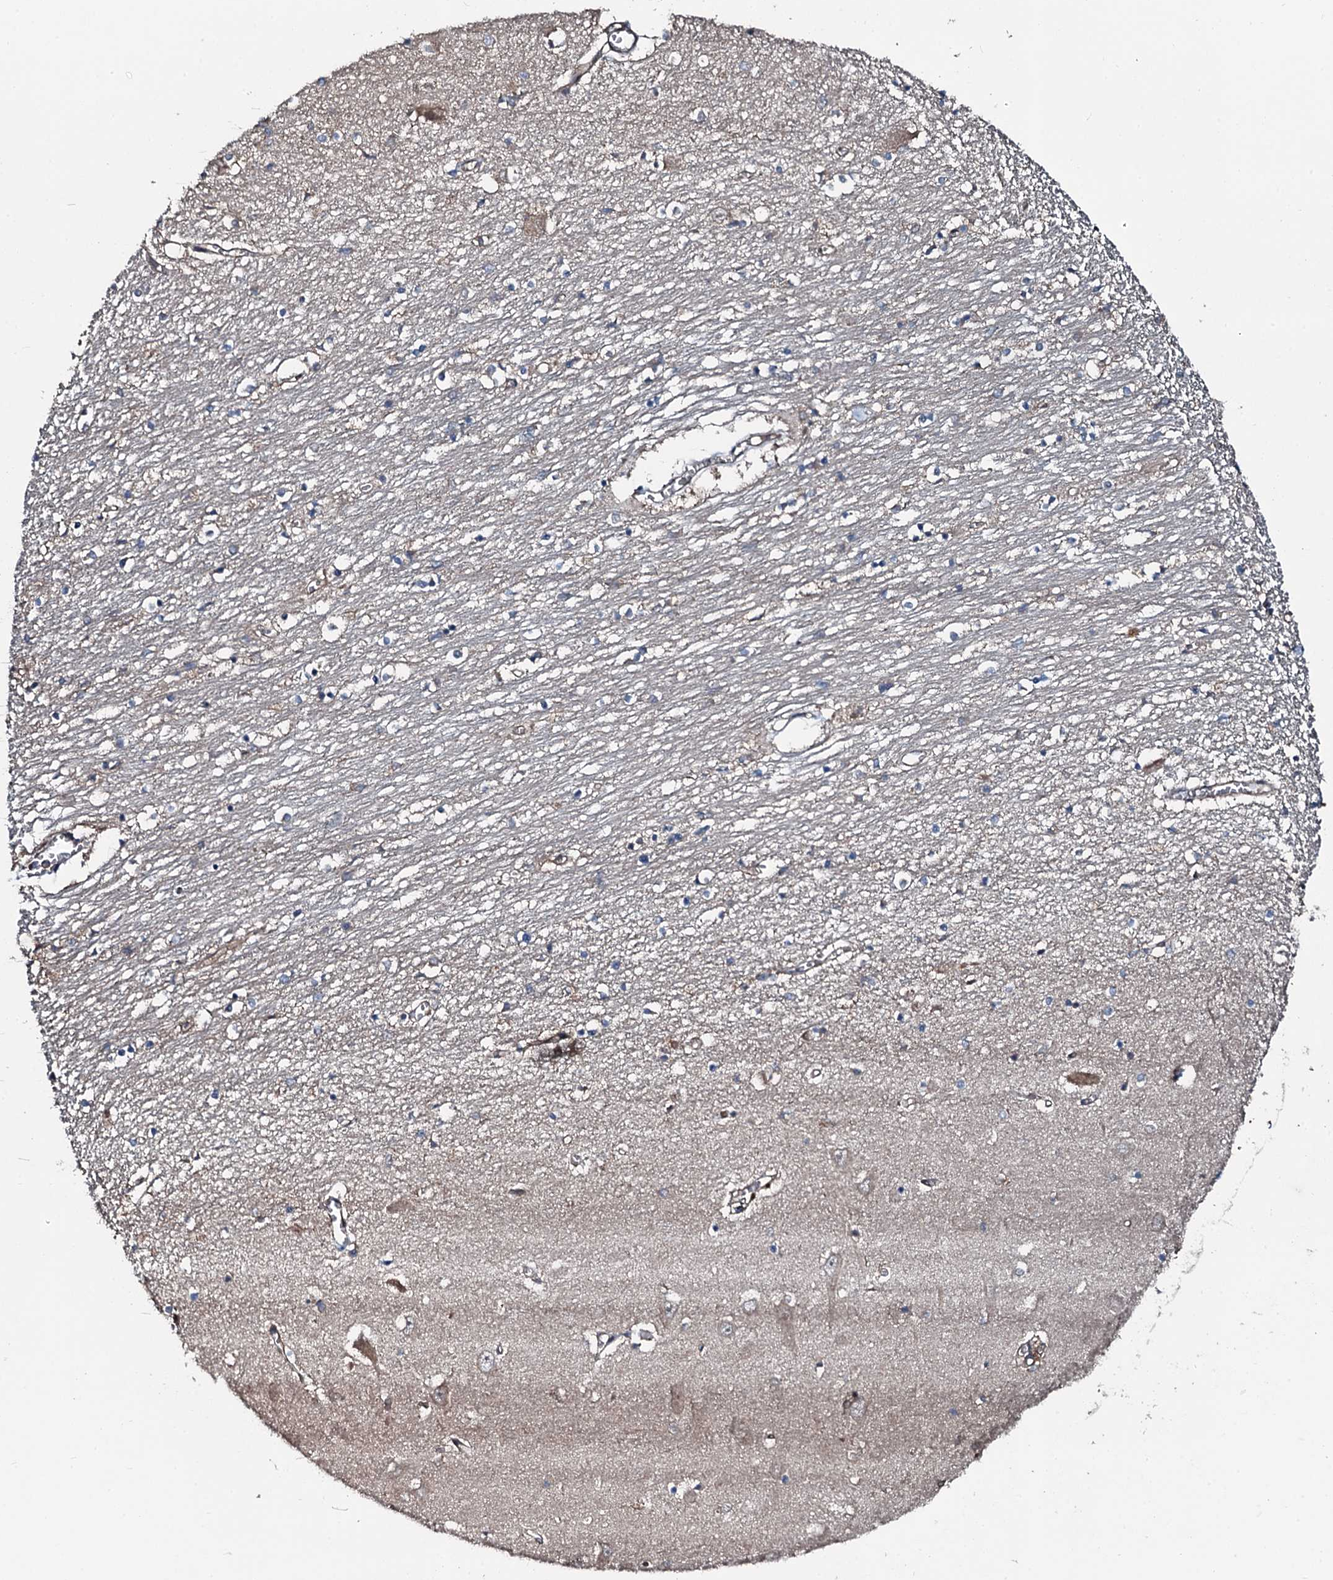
{"staining": {"intensity": "weak", "quantity": "<25%", "location": "cytoplasmic/membranous"}, "tissue": "hippocampus", "cell_type": "Glial cells", "image_type": "normal", "snomed": [{"axis": "morphology", "description": "Normal tissue, NOS"}, {"axis": "topography", "description": "Hippocampus"}], "caption": "Micrograph shows no protein expression in glial cells of normal hippocampus.", "gene": "AARS1", "patient": {"sex": "male", "age": 70}}